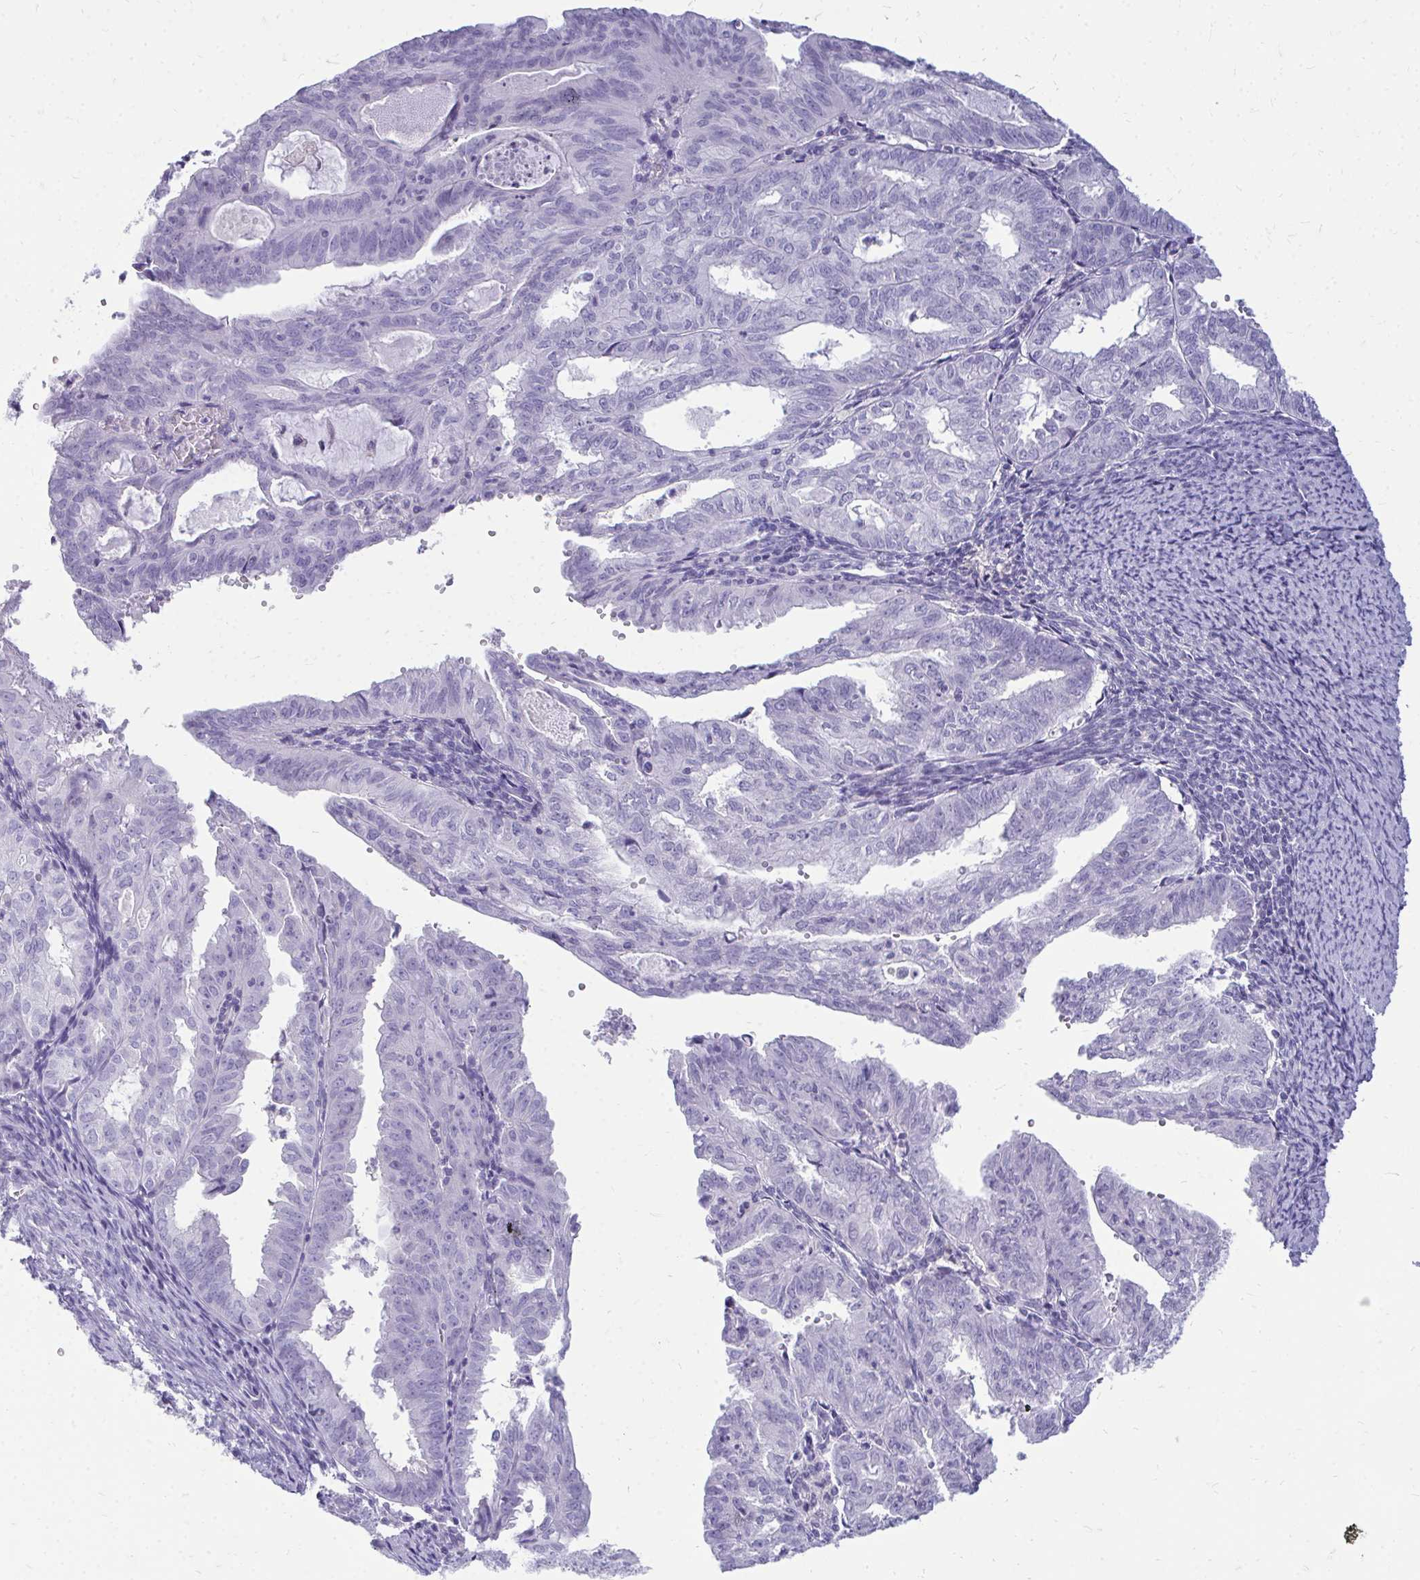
{"staining": {"intensity": "negative", "quantity": "none", "location": "none"}, "tissue": "endometrial cancer", "cell_type": "Tumor cells", "image_type": "cancer", "snomed": [{"axis": "morphology", "description": "Adenocarcinoma, NOS"}, {"axis": "topography", "description": "Endometrium"}], "caption": "Immunohistochemical staining of endometrial cancer (adenocarcinoma) exhibits no significant staining in tumor cells.", "gene": "FABP3", "patient": {"sex": "female", "age": 70}}